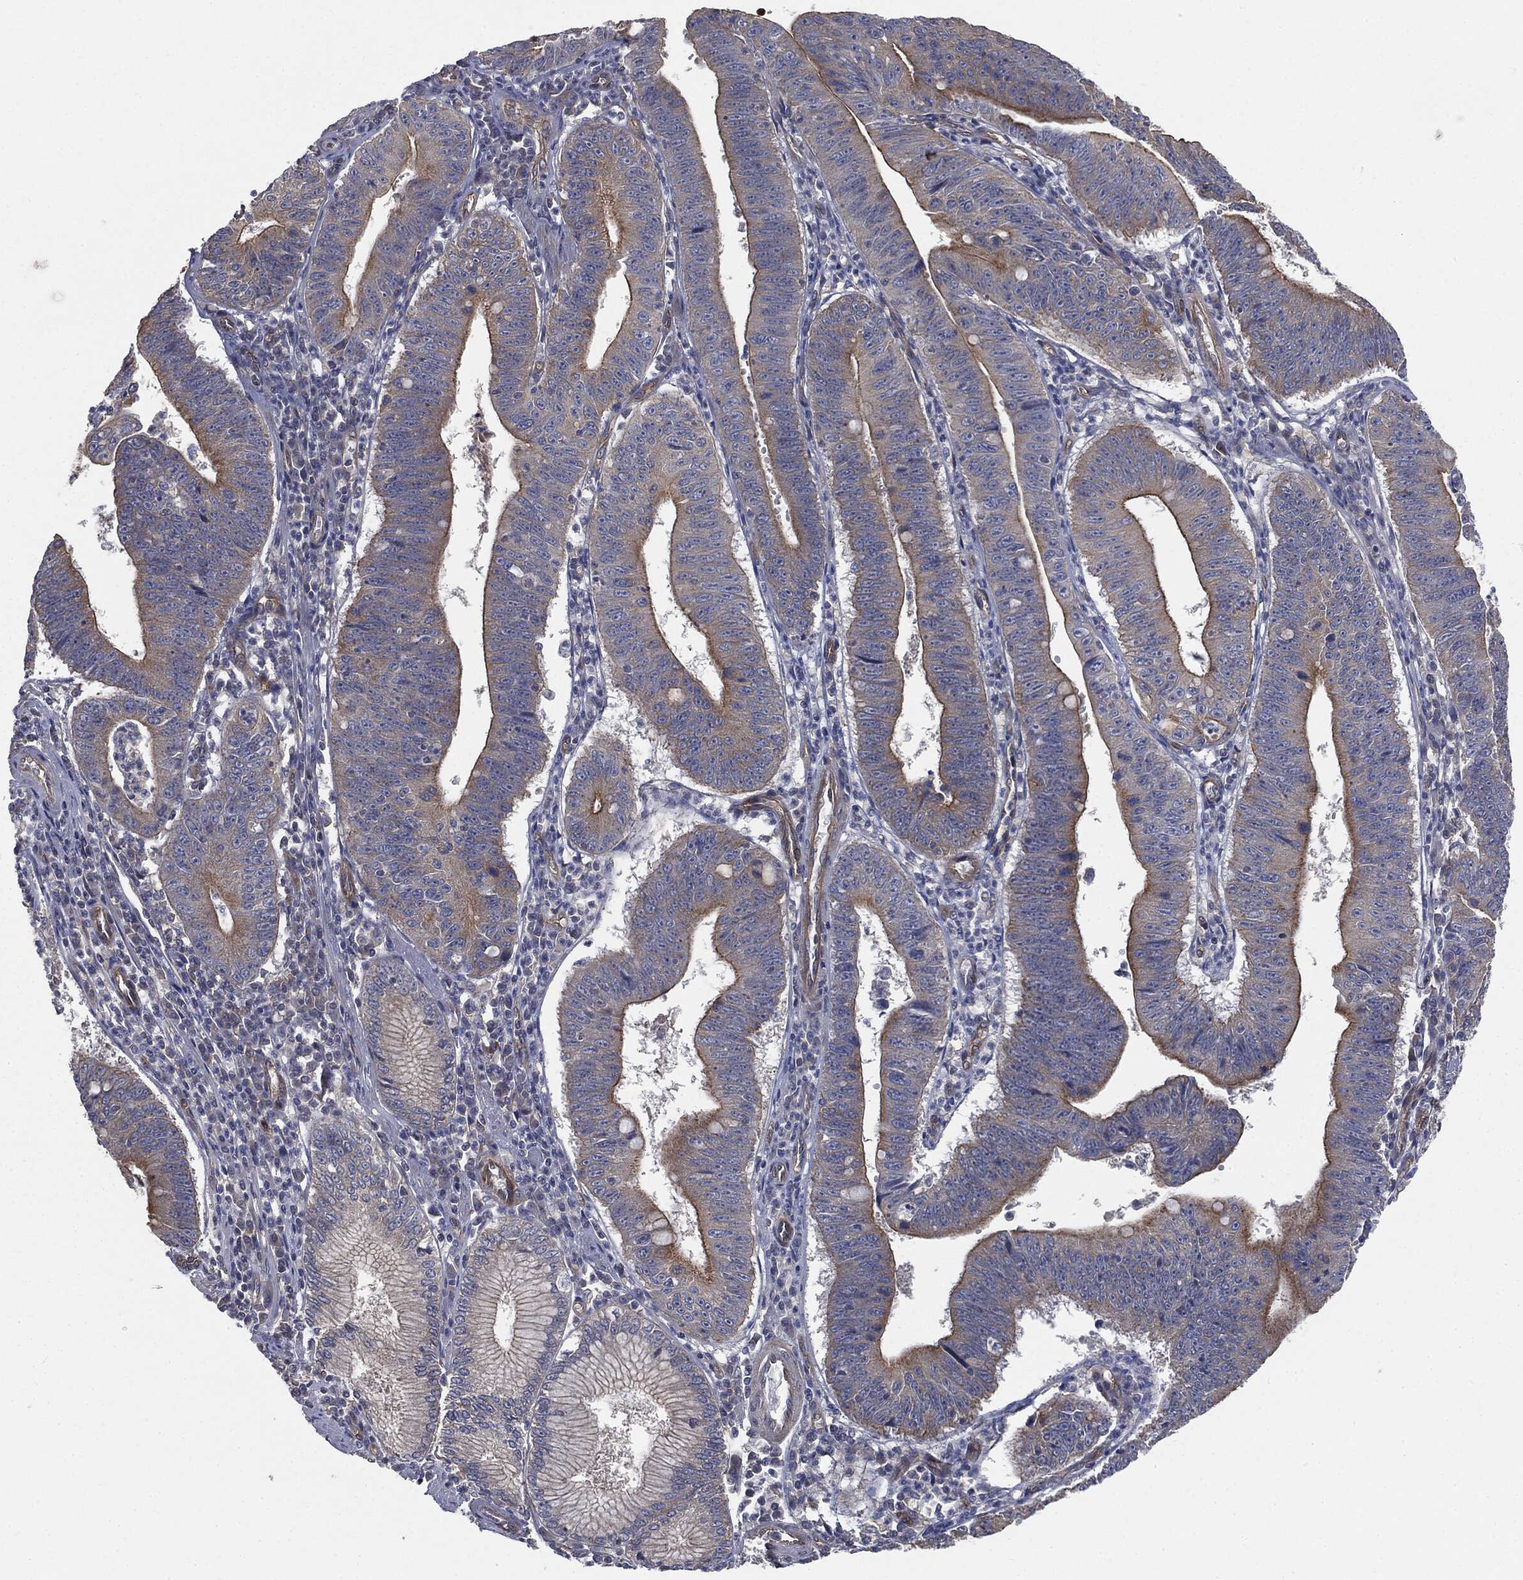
{"staining": {"intensity": "strong", "quantity": "<25%", "location": "cytoplasmic/membranous"}, "tissue": "stomach cancer", "cell_type": "Tumor cells", "image_type": "cancer", "snomed": [{"axis": "morphology", "description": "Adenocarcinoma, NOS"}, {"axis": "topography", "description": "Stomach"}], "caption": "Protein staining displays strong cytoplasmic/membranous positivity in approximately <25% of tumor cells in stomach cancer (adenocarcinoma). Nuclei are stained in blue.", "gene": "EPS15L1", "patient": {"sex": "male", "age": 59}}